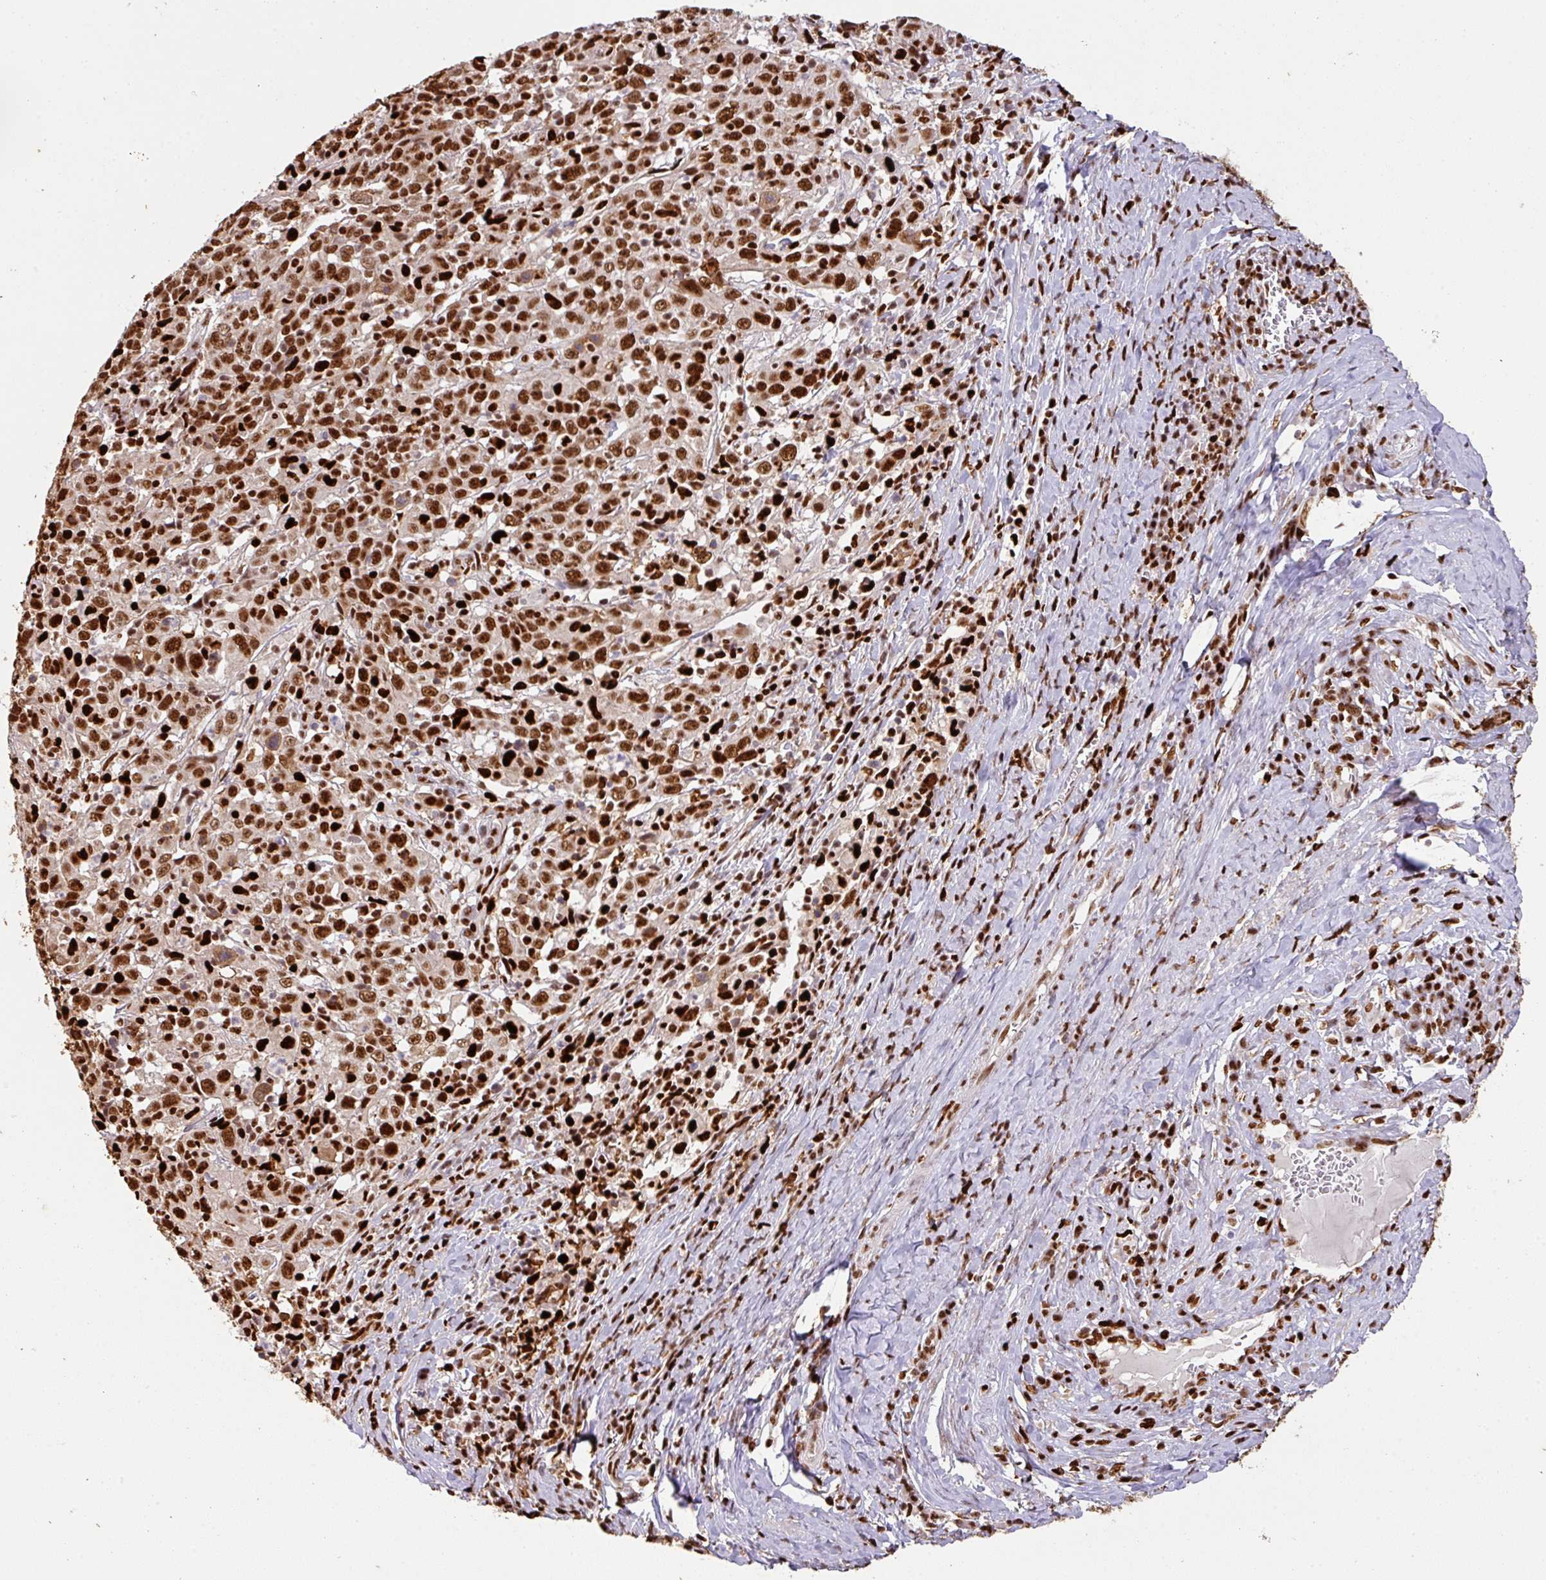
{"staining": {"intensity": "strong", "quantity": ">75%", "location": "nuclear"}, "tissue": "cervical cancer", "cell_type": "Tumor cells", "image_type": "cancer", "snomed": [{"axis": "morphology", "description": "Squamous cell carcinoma, NOS"}, {"axis": "topography", "description": "Cervix"}], "caption": "DAB immunohistochemical staining of cervical cancer (squamous cell carcinoma) reveals strong nuclear protein positivity in approximately >75% of tumor cells.", "gene": "SAMHD1", "patient": {"sex": "female", "age": 46}}